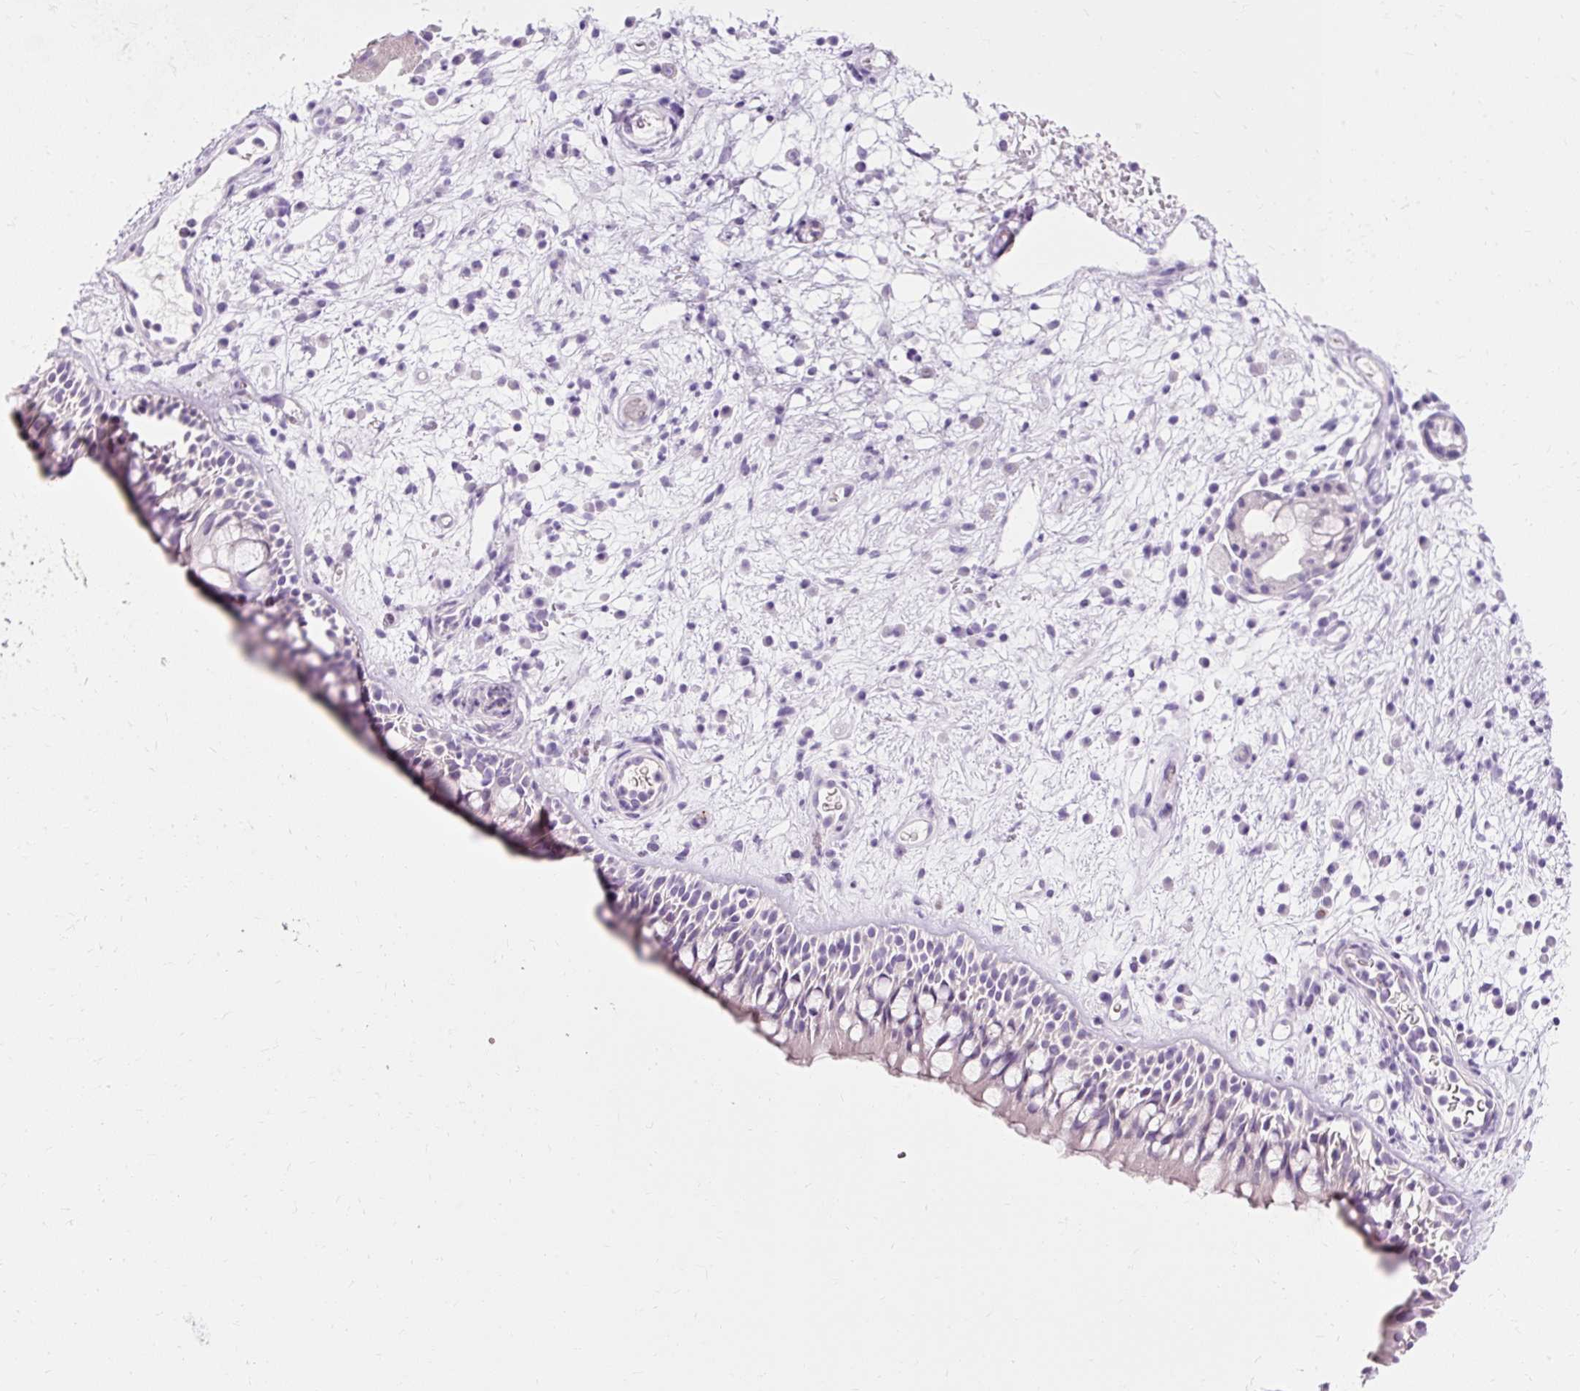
{"staining": {"intensity": "negative", "quantity": "none", "location": "none"}, "tissue": "nasopharynx", "cell_type": "Respiratory epithelial cells", "image_type": "normal", "snomed": [{"axis": "morphology", "description": "Normal tissue, NOS"}, {"axis": "morphology", "description": "Inflammation, NOS"}, {"axis": "topography", "description": "Nasopharynx"}], "caption": "A high-resolution histopathology image shows immunohistochemistry (IHC) staining of unremarkable nasopharynx, which exhibits no significant expression in respiratory epithelial cells. The staining is performed using DAB (3,3'-diaminobenzidine) brown chromogen with nuclei counter-stained in using hematoxylin.", "gene": "CLDN25", "patient": {"sex": "male", "age": 54}}